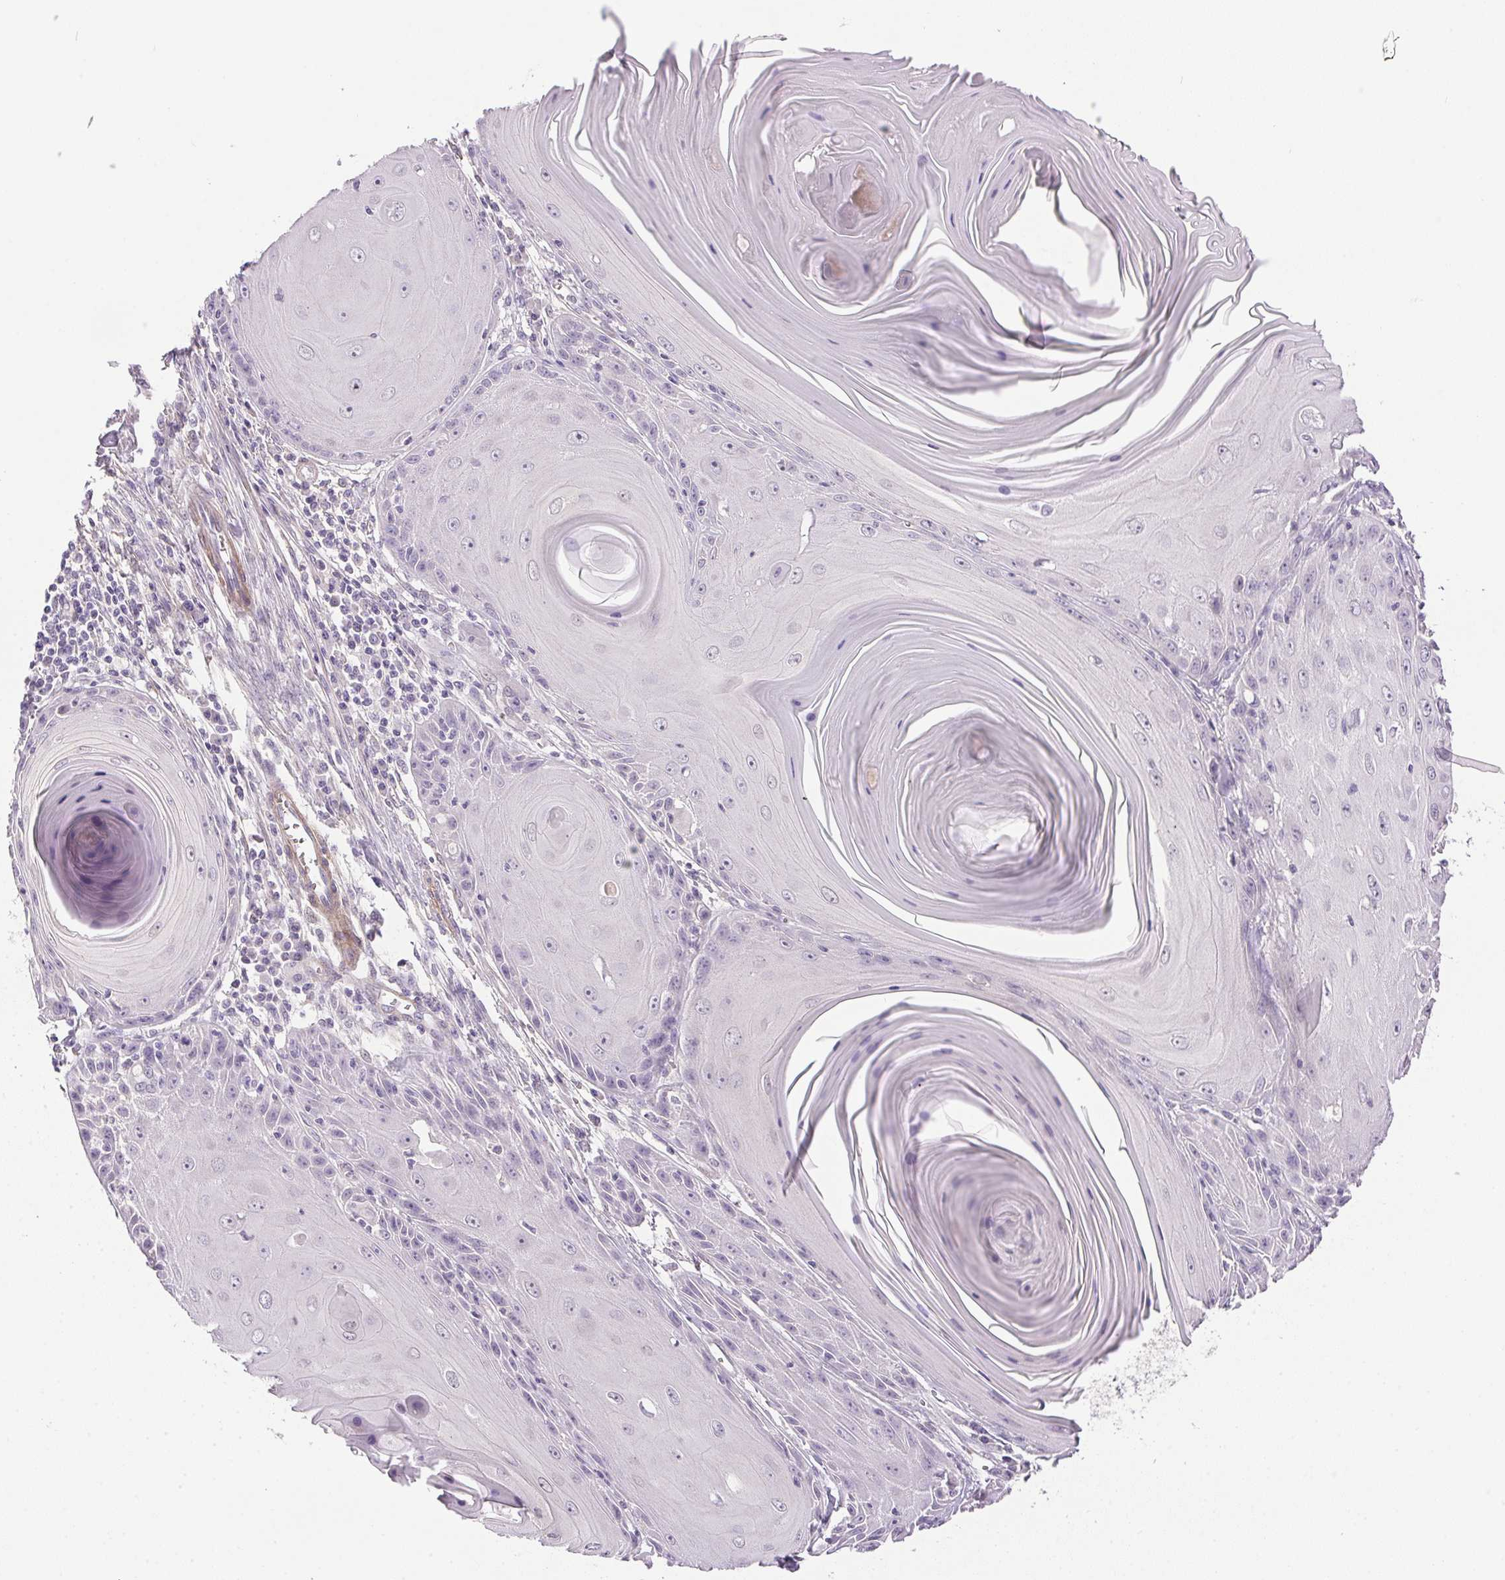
{"staining": {"intensity": "negative", "quantity": "none", "location": "none"}, "tissue": "skin cancer", "cell_type": "Tumor cells", "image_type": "cancer", "snomed": [{"axis": "morphology", "description": "Squamous cell carcinoma, NOS"}, {"axis": "topography", "description": "Skin"}, {"axis": "topography", "description": "Vulva"}], "caption": "This is an IHC histopathology image of skin squamous cell carcinoma. There is no positivity in tumor cells.", "gene": "PRL", "patient": {"sex": "female", "age": 85}}